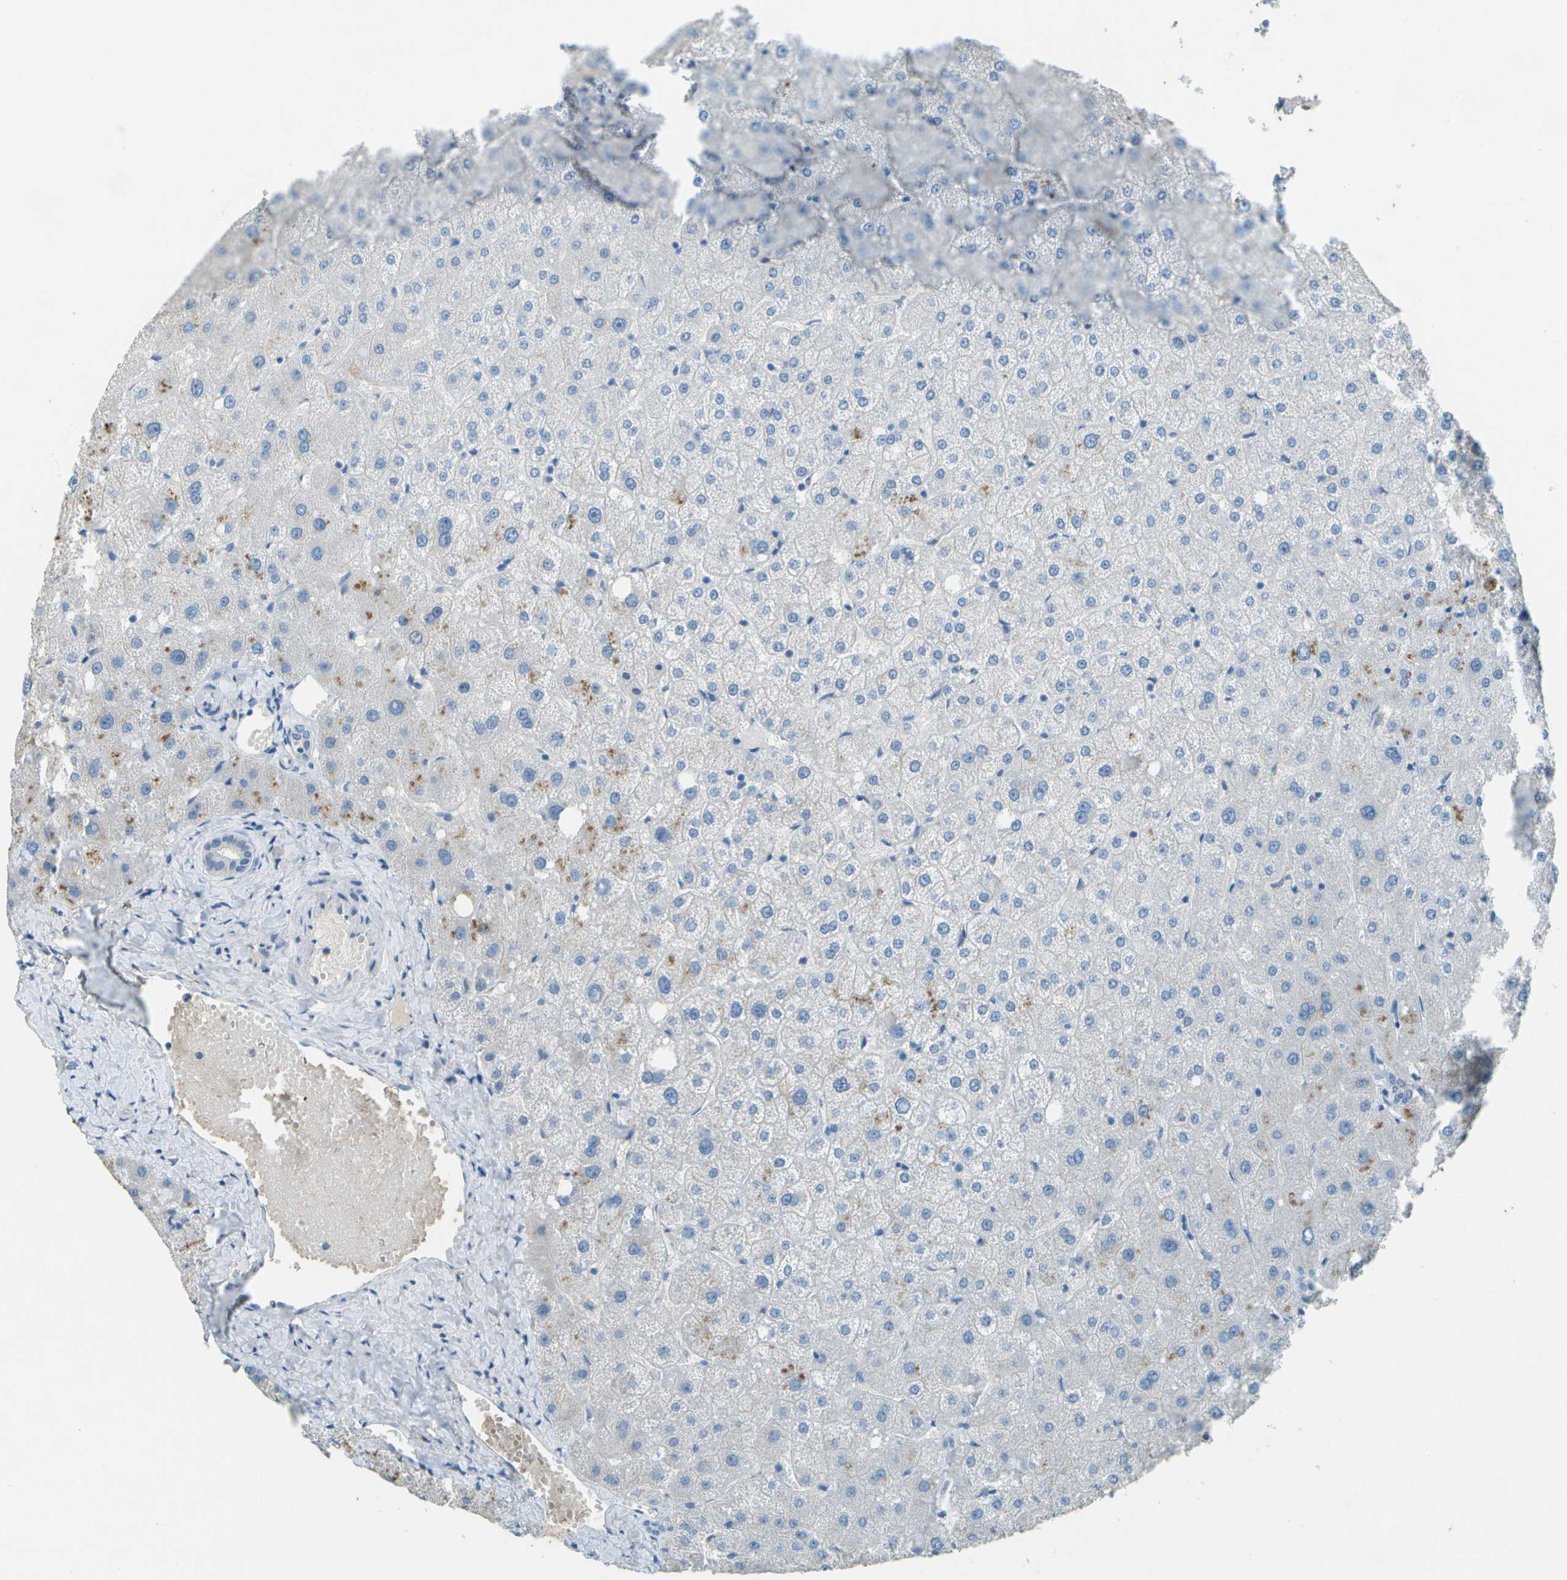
{"staining": {"intensity": "negative", "quantity": "none", "location": "none"}, "tissue": "liver", "cell_type": "Cholangiocytes", "image_type": "normal", "snomed": [{"axis": "morphology", "description": "Normal tissue, NOS"}, {"axis": "topography", "description": "Liver"}], "caption": "Immunohistochemical staining of normal human liver displays no significant expression in cholangiocytes. The staining was performed using DAB to visualize the protein expression in brown, while the nuclei were stained in blue with hematoxylin (Magnification: 20x).", "gene": "LGI2", "patient": {"sex": "male", "age": 73}}